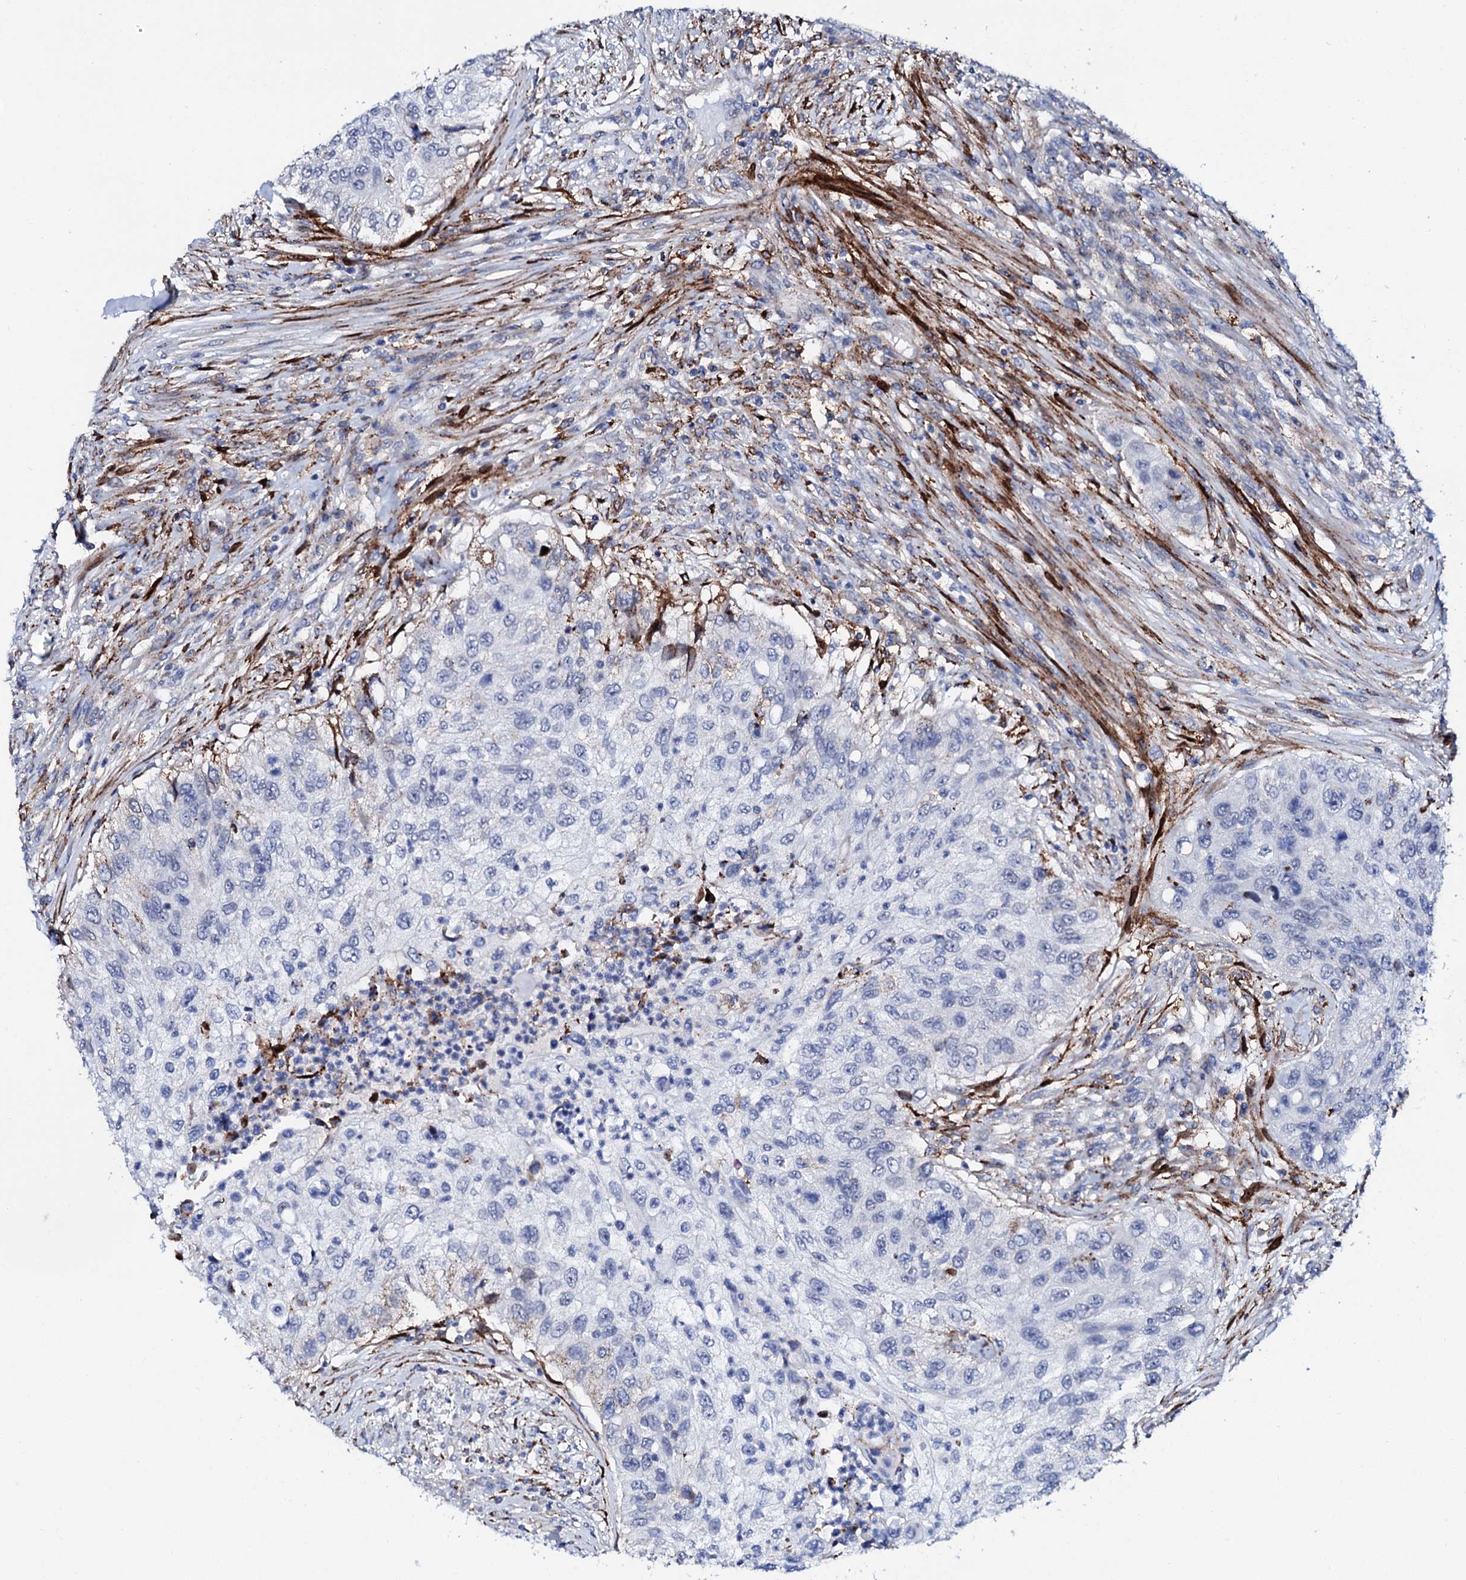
{"staining": {"intensity": "negative", "quantity": "none", "location": "none"}, "tissue": "urothelial cancer", "cell_type": "Tumor cells", "image_type": "cancer", "snomed": [{"axis": "morphology", "description": "Urothelial carcinoma, High grade"}, {"axis": "topography", "description": "Urinary bladder"}], "caption": "The image displays no significant expression in tumor cells of urothelial cancer.", "gene": "MED13L", "patient": {"sex": "female", "age": 60}}